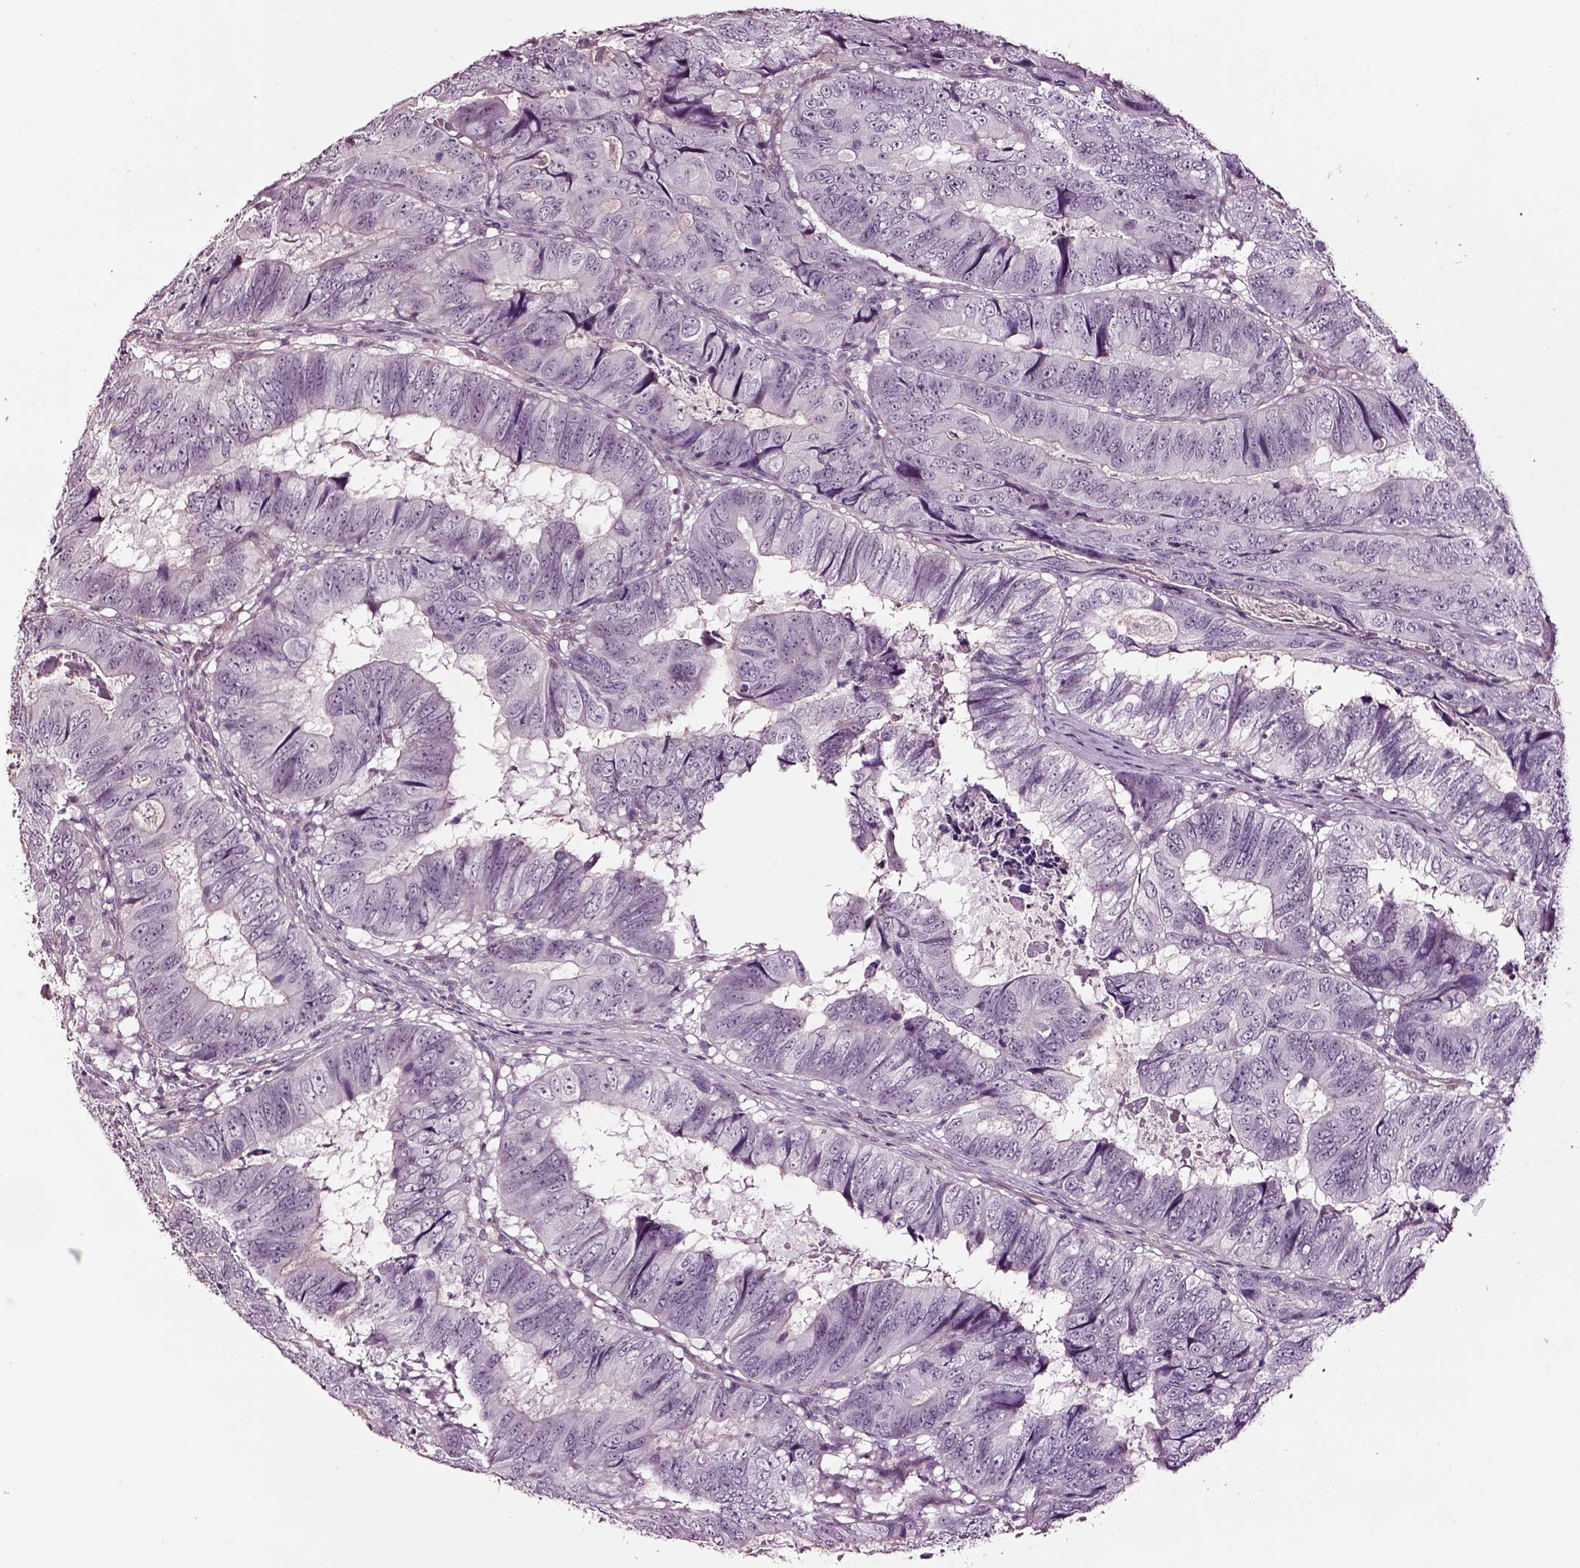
{"staining": {"intensity": "negative", "quantity": "none", "location": "none"}, "tissue": "colorectal cancer", "cell_type": "Tumor cells", "image_type": "cancer", "snomed": [{"axis": "morphology", "description": "Adenocarcinoma, NOS"}, {"axis": "topography", "description": "Colon"}], "caption": "An immunohistochemistry photomicrograph of colorectal adenocarcinoma is shown. There is no staining in tumor cells of colorectal adenocarcinoma.", "gene": "SOX10", "patient": {"sex": "male", "age": 79}}